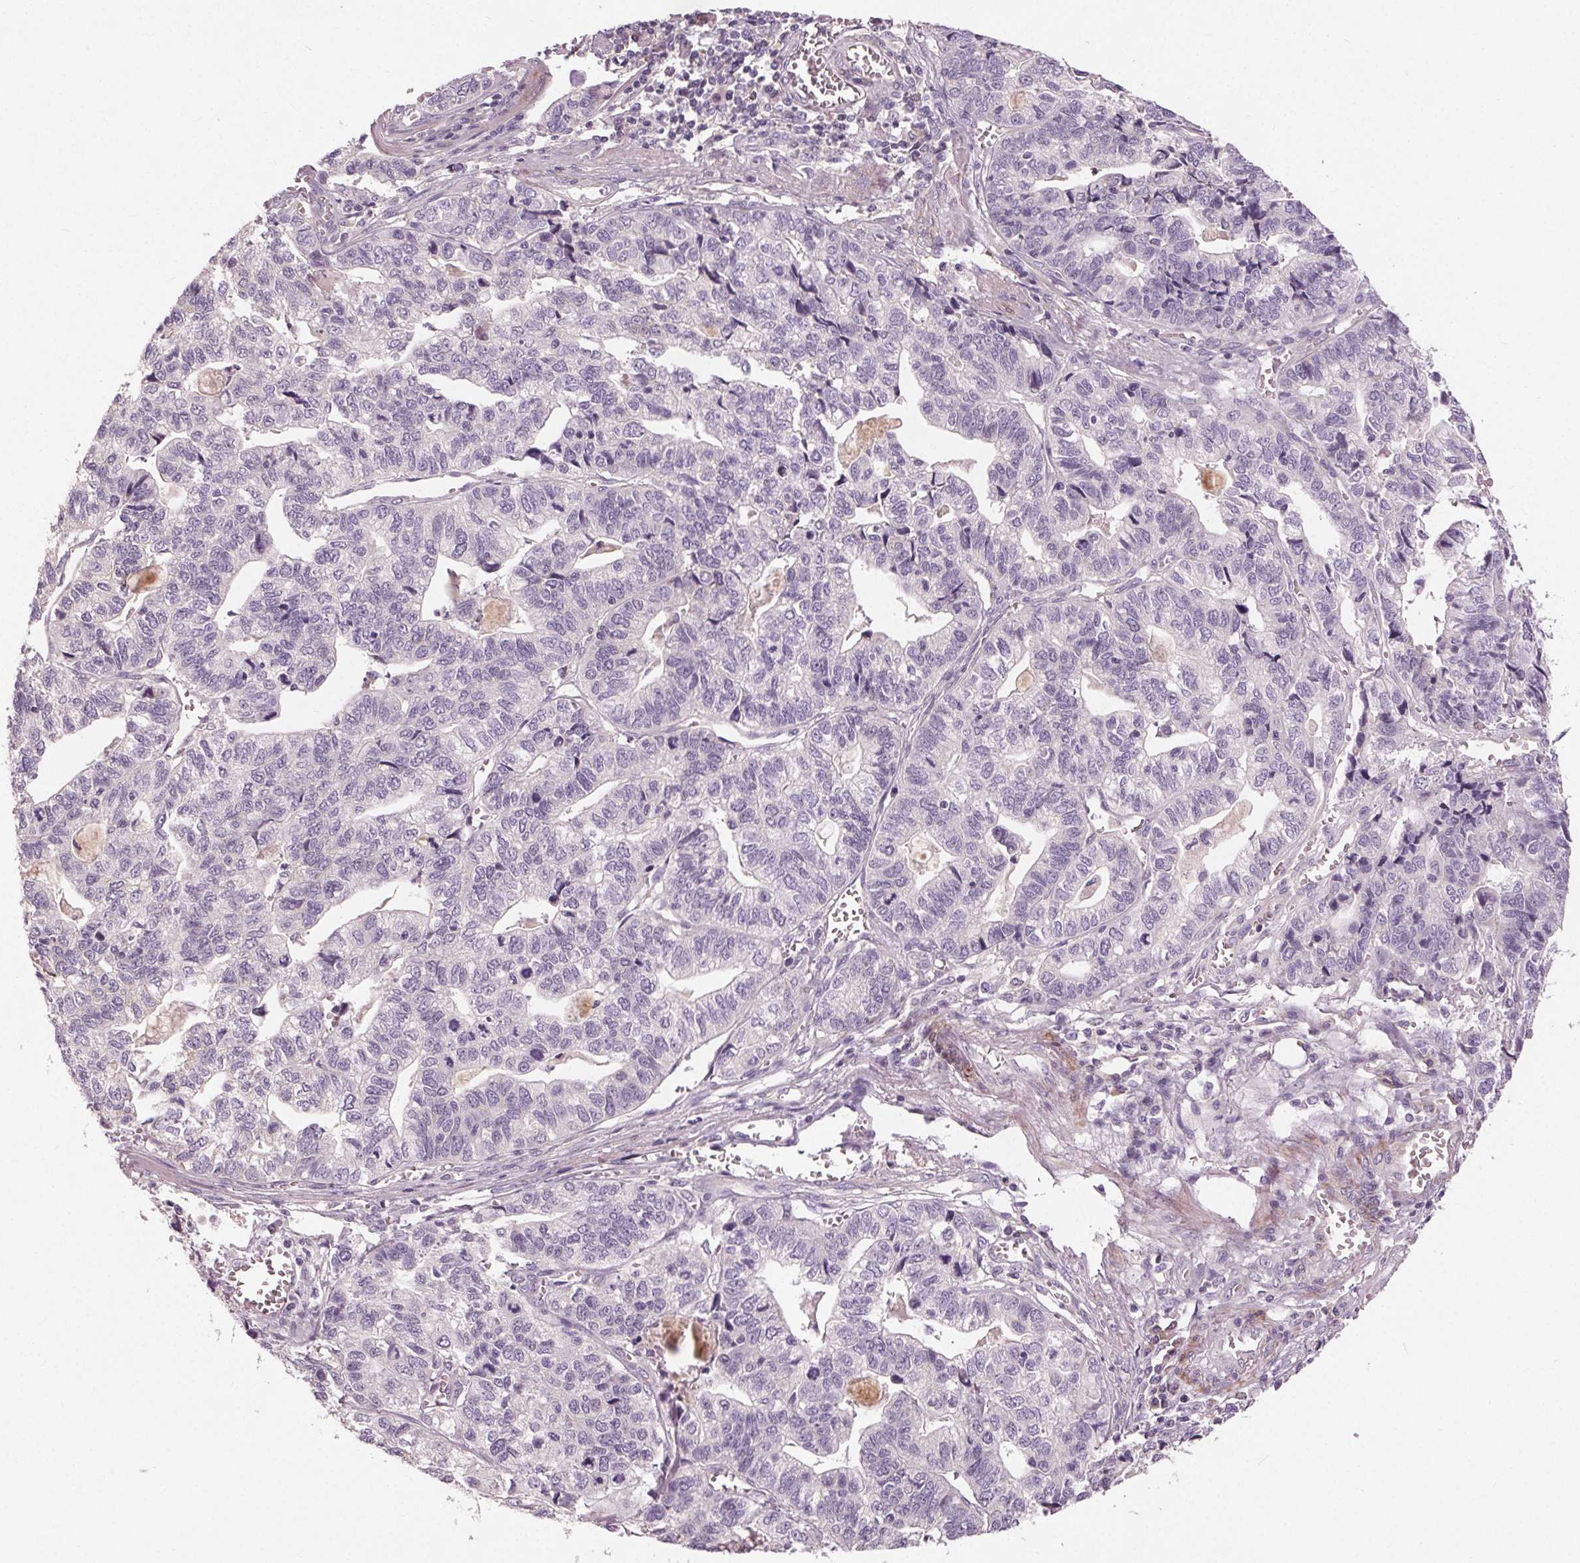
{"staining": {"intensity": "negative", "quantity": "none", "location": "none"}, "tissue": "stomach cancer", "cell_type": "Tumor cells", "image_type": "cancer", "snomed": [{"axis": "morphology", "description": "Adenocarcinoma, NOS"}, {"axis": "topography", "description": "Stomach, upper"}], "caption": "The image displays no staining of tumor cells in stomach cancer (adenocarcinoma).", "gene": "PDGFD", "patient": {"sex": "female", "age": 67}}